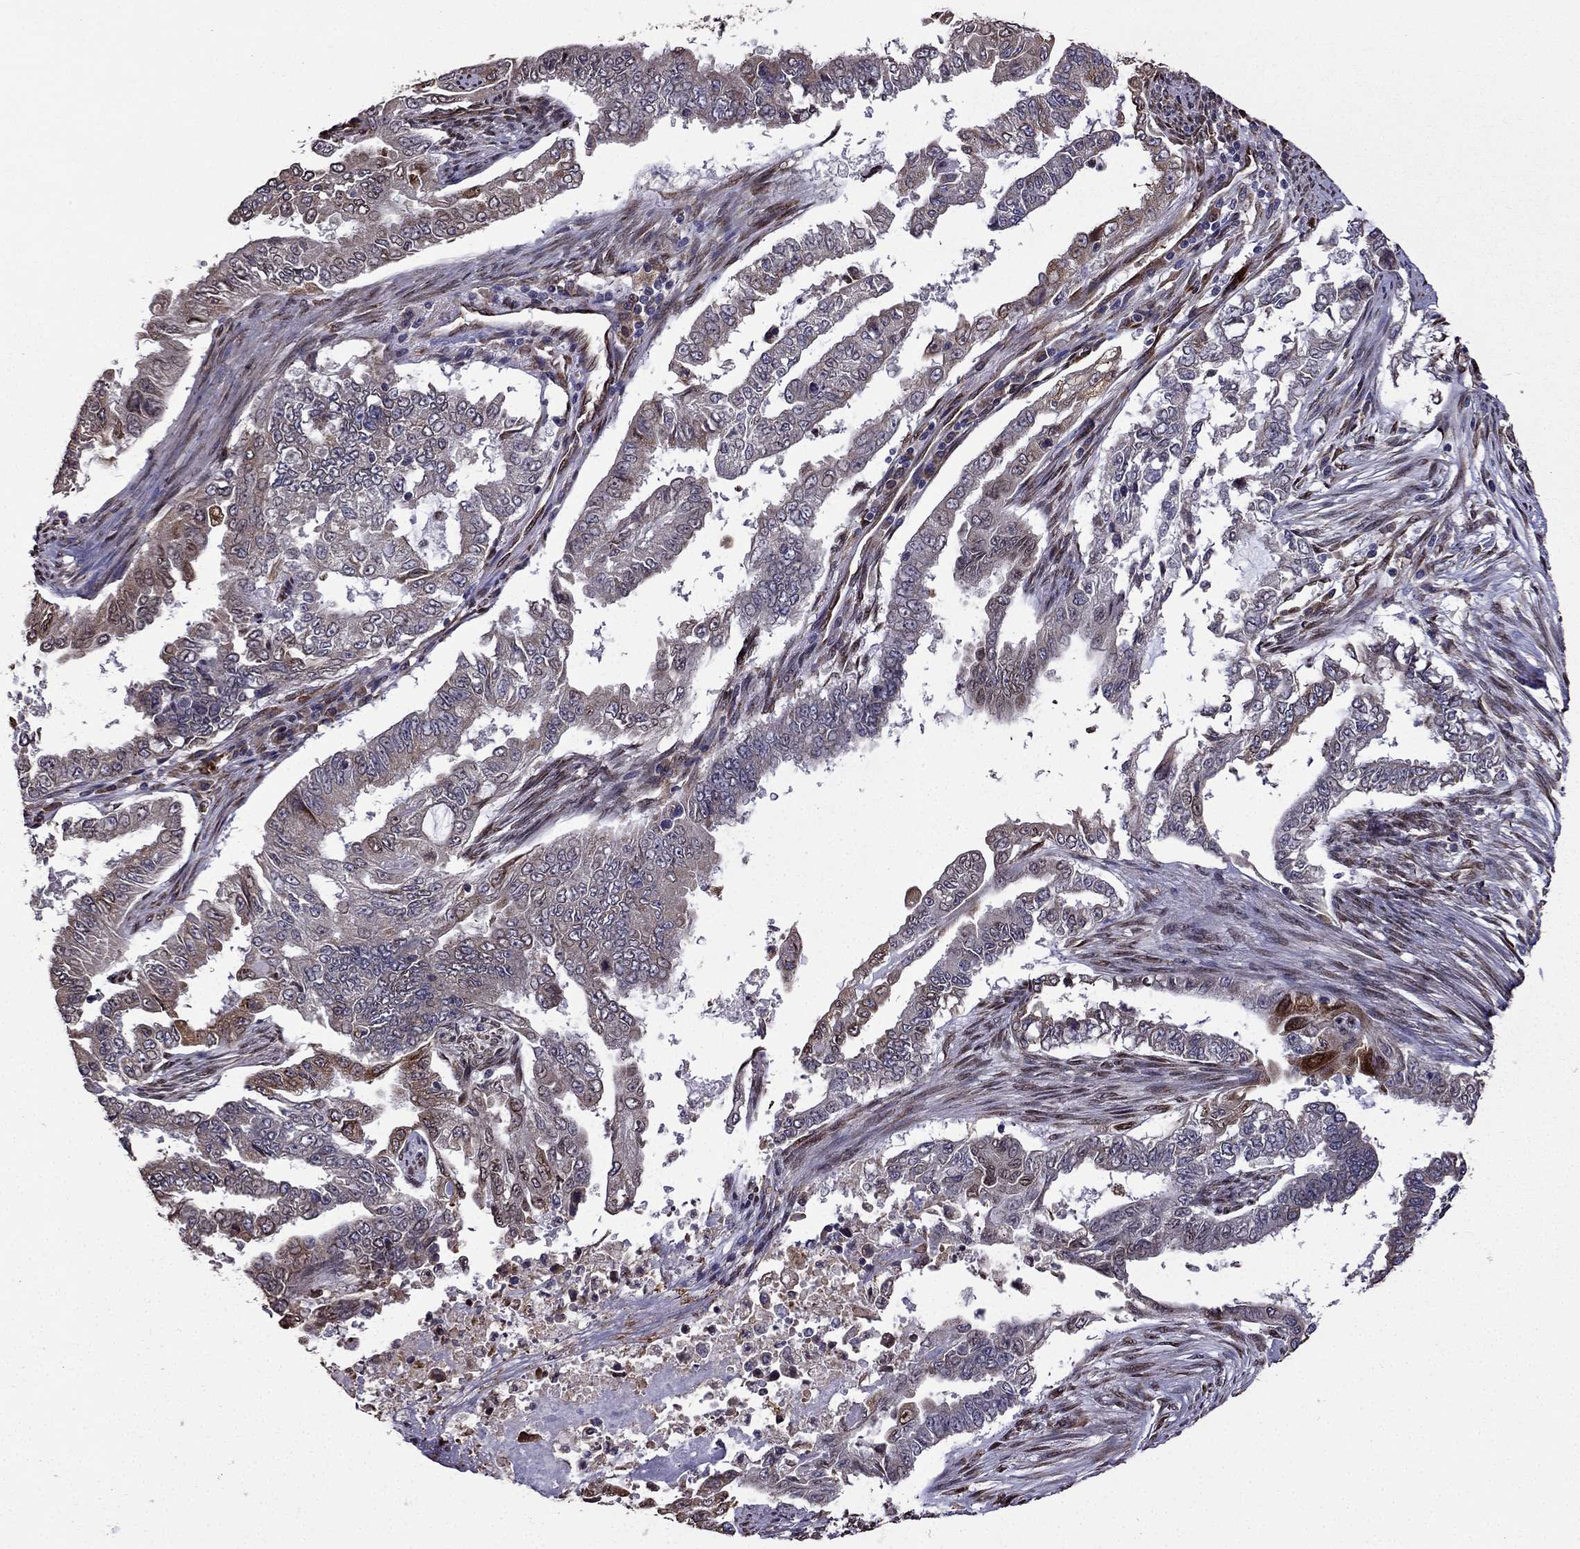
{"staining": {"intensity": "moderate", "quantity": "<25%", "location": "cytoplasmic/membranous"}, "tissue": "endometrial cancer", "cell_type": "Tumor cells", "image_type": "cancer", "snomed": [{"axis": "morphology", "description": "Adenocarcinoma, NOS"}, {"axis": "topography", "description": "Uterus"}], "caption": "Endometrial adenocarcinoma tissue reveals moderate cytoplasmic/membranous positivity in about <25% of tumor cells Immunohistochemistry (ihc) stains the protein of interest in brown and the nuclei are stained blue.", "gene": "IKBIP", "patient": {"sex": "female", "age": 59}}